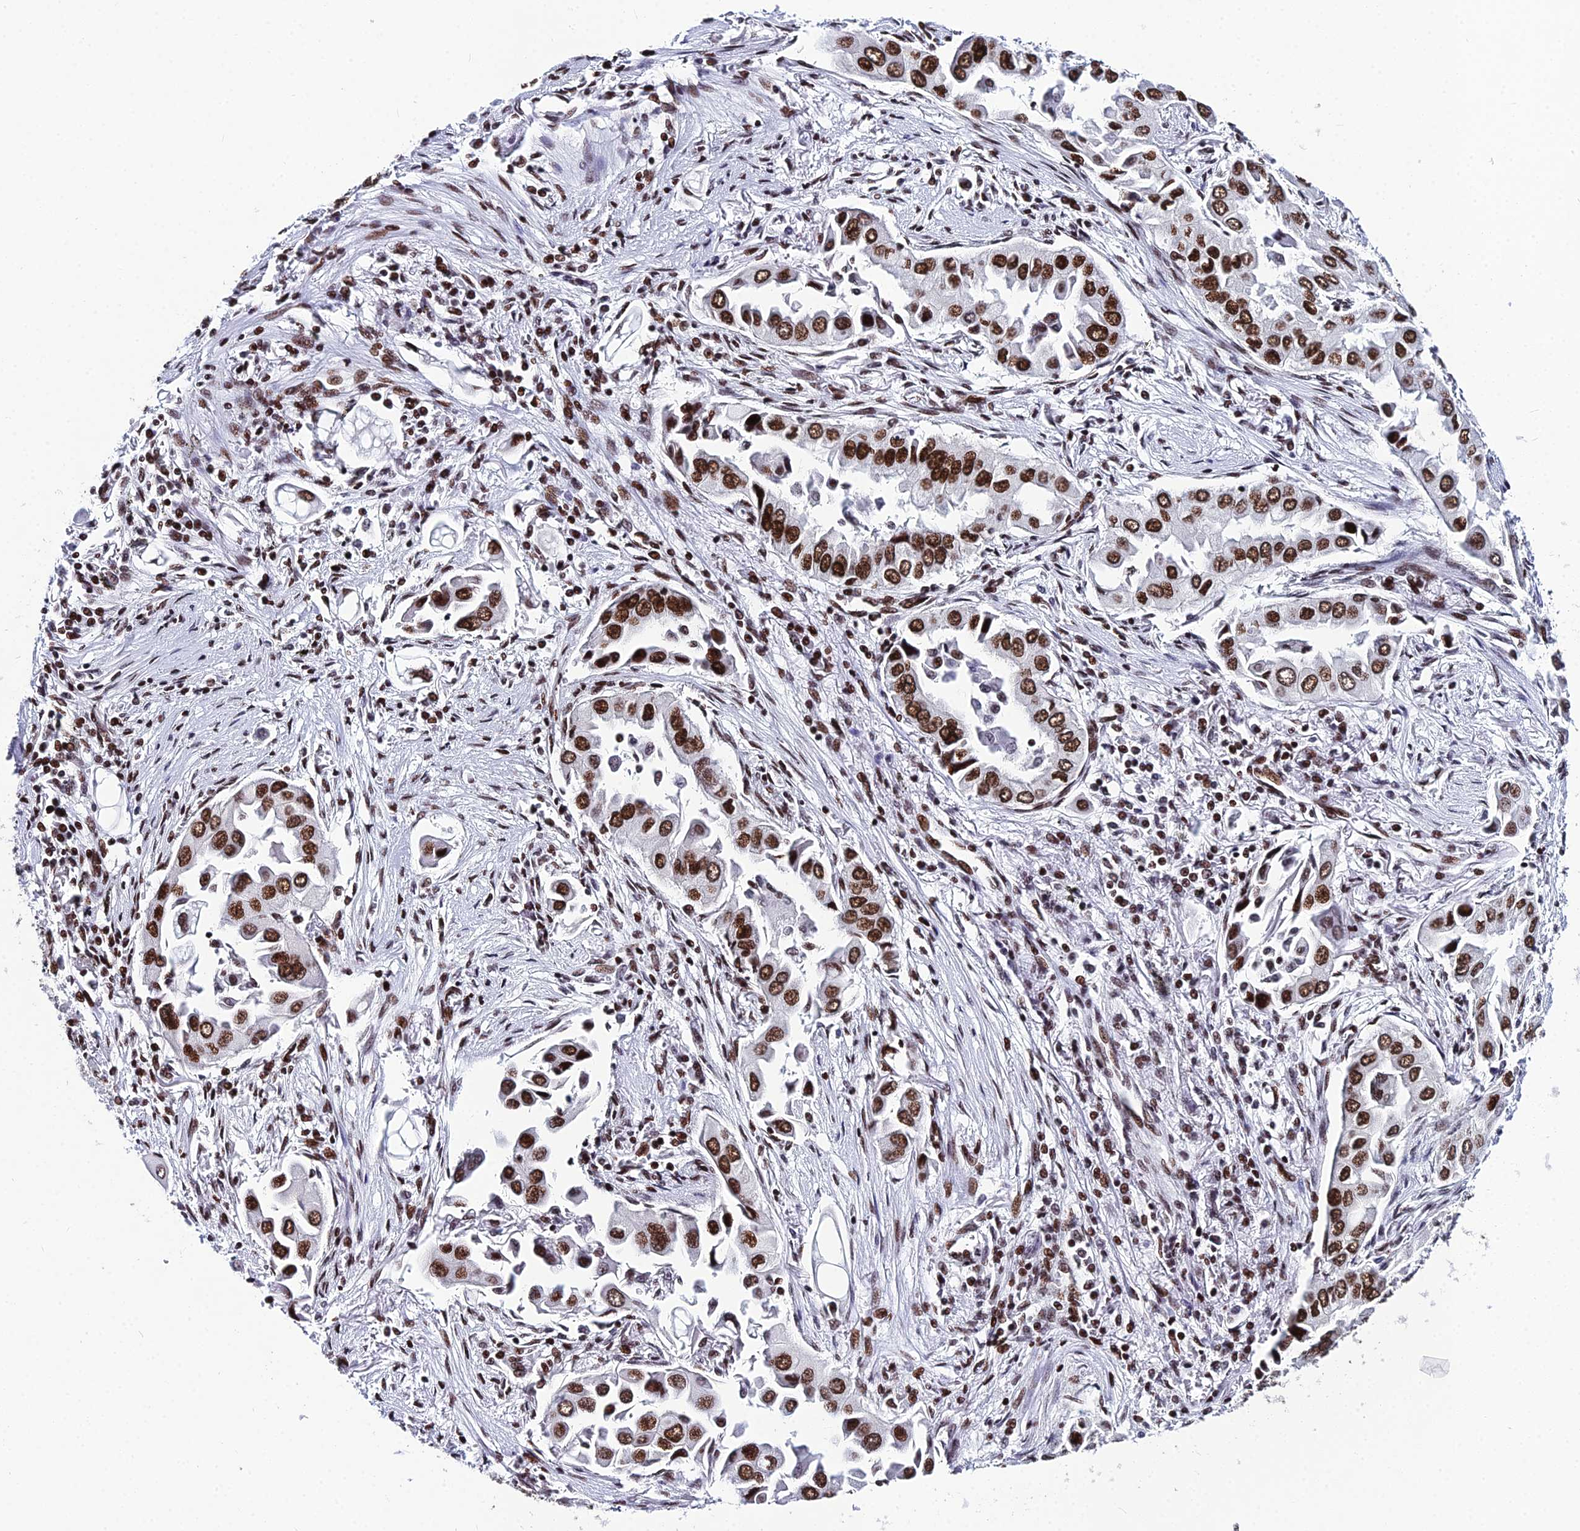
{"staining": {"intensity": "moderate", "quantity": ">75%", "location": "nuclear"}, "tissue": "lung cancer", "cell_type": "Tumor cells", "image_type": "cancer", "snomed": [{"axis": "morphology", "description": "Adenocarcinoma, NOS"}, {"axis": "topography", "description": "Lung"}], "caption": "Moderate nuclear staining for a protein is appreciated in approximately >75% of tumor cells of adenocarcinoma (lung) using immunohistochemistry.", "gene": "HNRNPH1", "patient": {"sex": "female", "age": 76}}